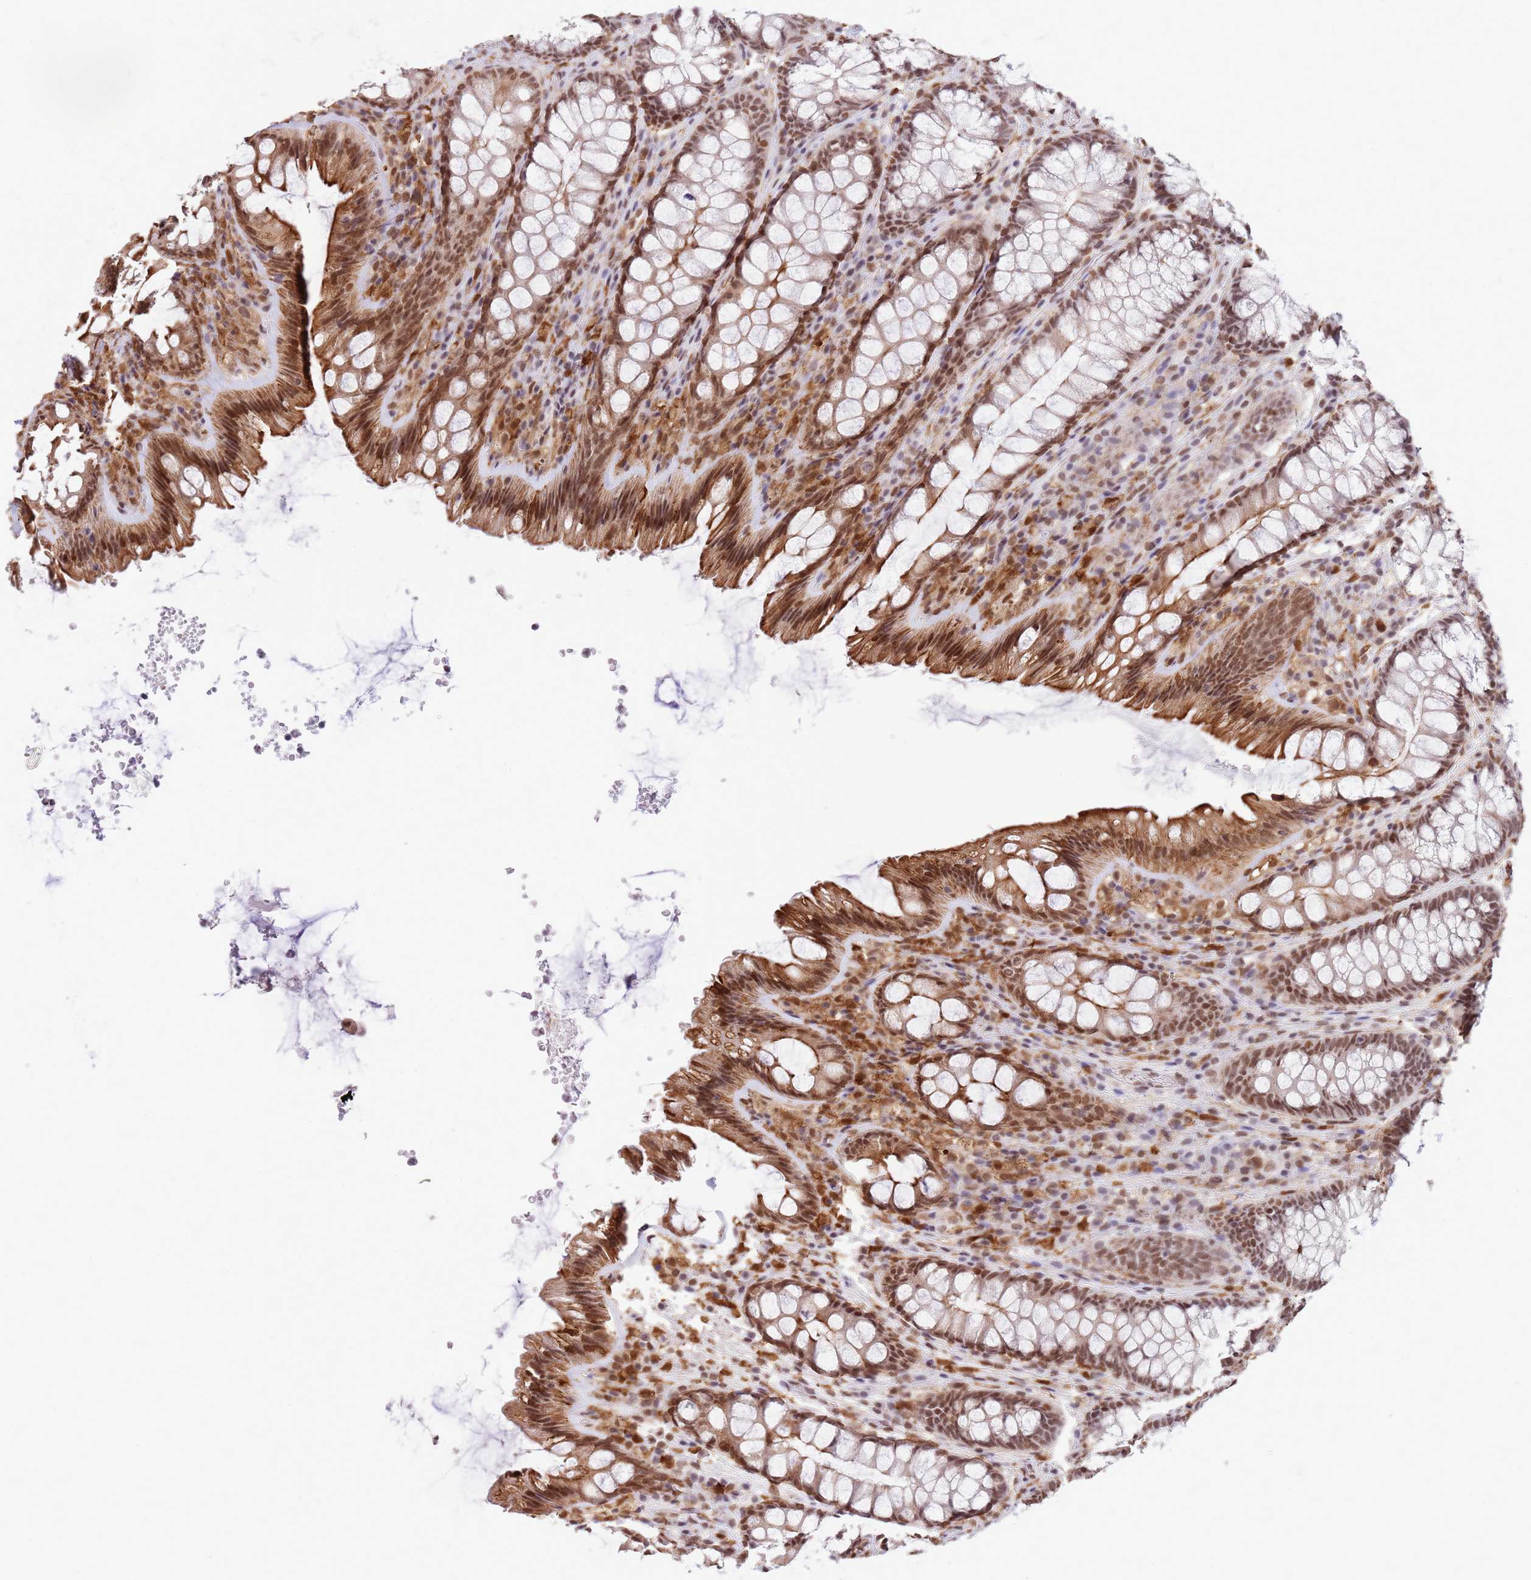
{"staining": {"intensity": "moderate", "quantity": ">75%", "location": "cytoplasmic/membranous,nuclear"}, "tissue": "colon", "cell_type": "Glandular cells", "image_type": "normal", "snomed": [{"axis": "morphology", "description": "Normal tissue, NOS"}, {"axis": "topography", "description": "Colon"}], "caption": "A high-resolution photomicrograph shows immunohistochemistry staining of benign colon, which demonstrates moderate cytoplasmic/membranous,nuclear expression in about >75% of glandular cells. (brown staining indicates protein expression, while blue staining denotes nuclei).", "gene": "TRIM32", "patient": {"sex": "male", "age": 46}}